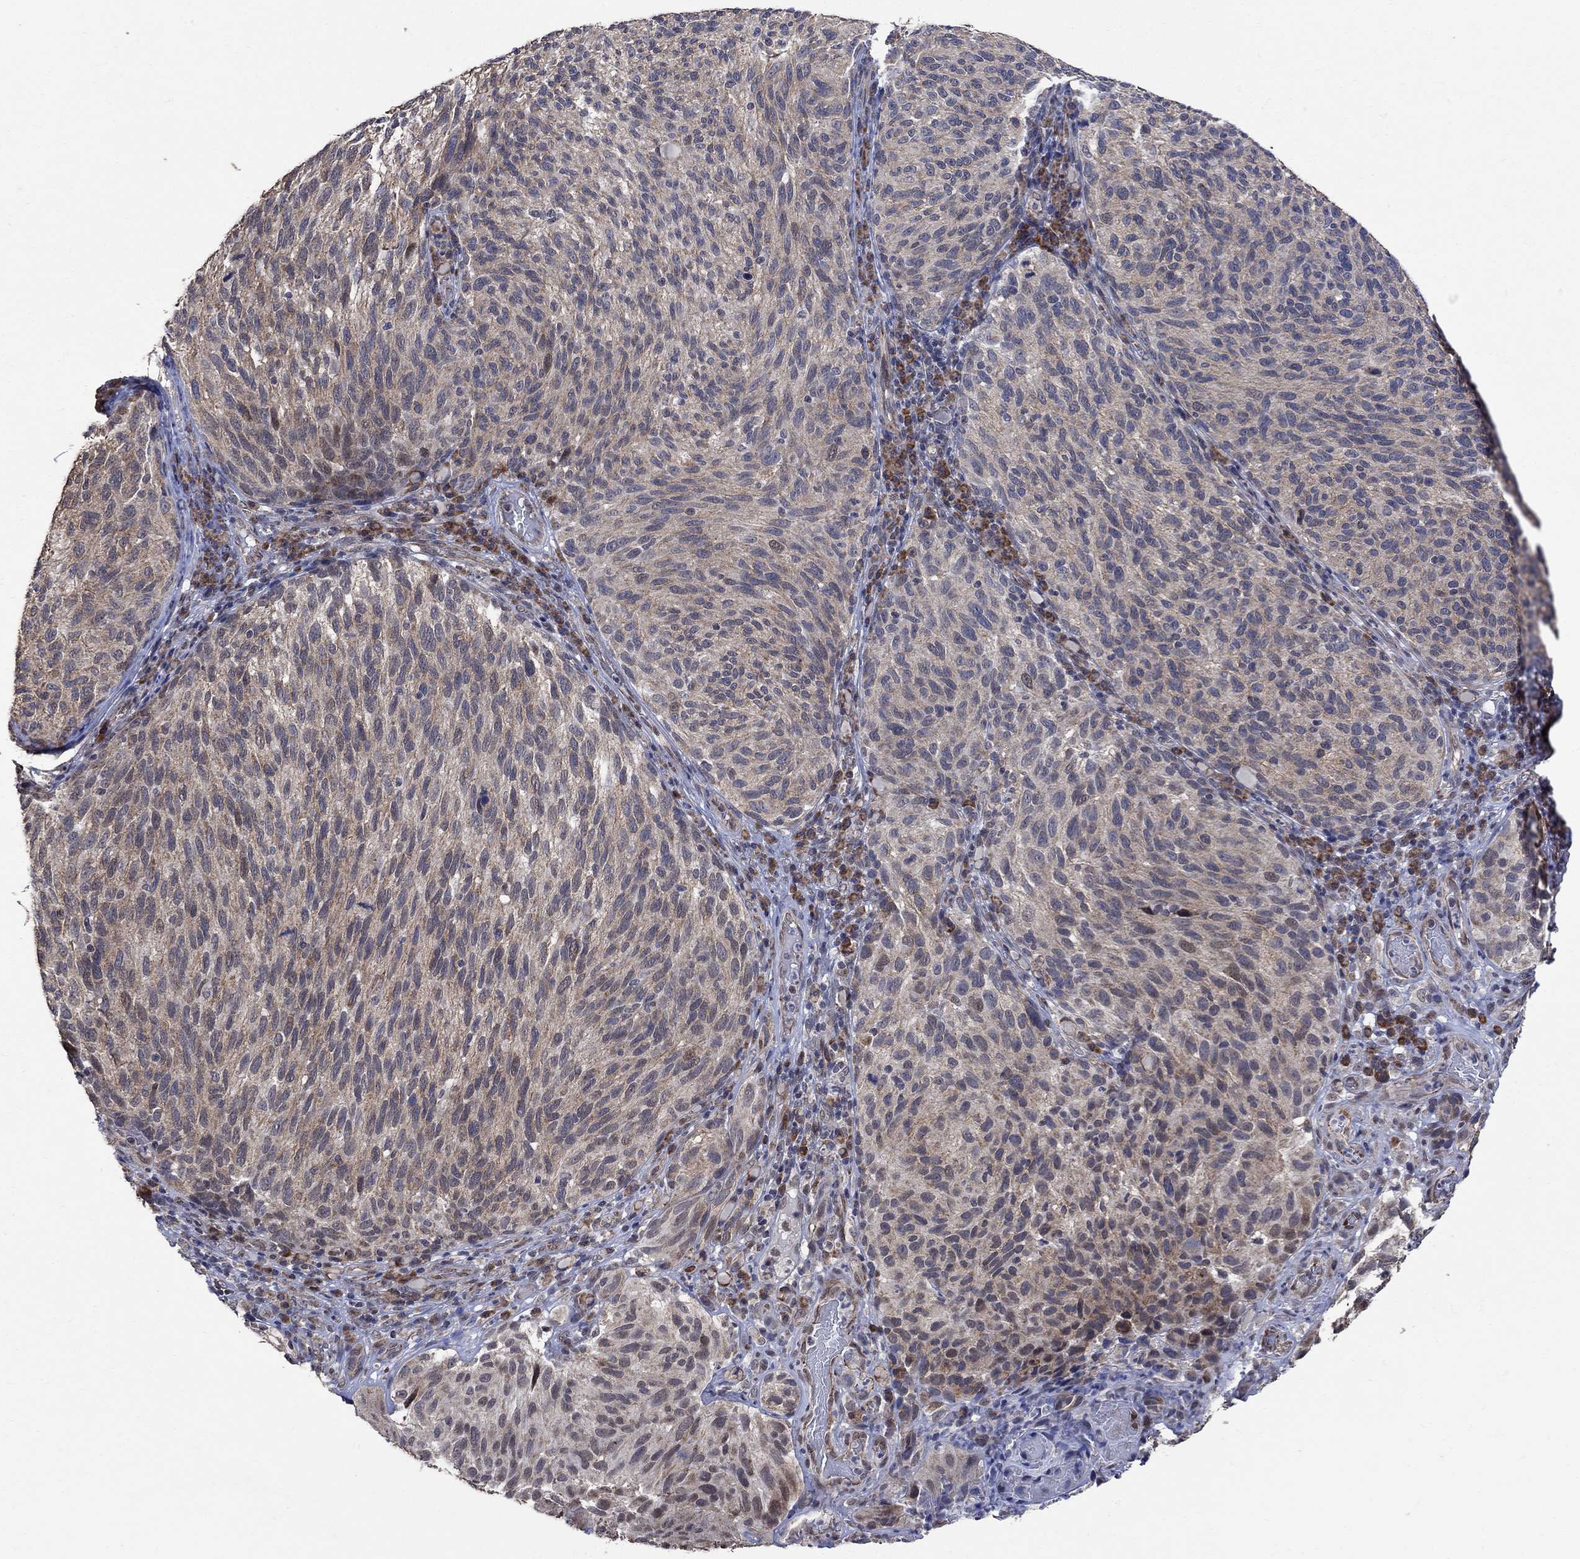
{"staining": {"intensity": "weak", "quantity": "25%-75%", "location": "cytoplasmic/membranous"}, "tissue": "melanoma", "cell_type": "Tumor cells", "image_type": "cancer", "snomed": [{"axis": "morphology", "description": "Malignant melanoma, NOS"}, {"axis": "topography", "description": "Skin"}], "caption": "A photomicrograph of human melanoma stained for a protein reveals weak cytoplasmic/membranous brown staining in tumor cells. (Brightfield microscopy of DAB IHC at high magnification).", "gene": "ANKRA2", "patient": {"sex": "female", "age": 73}}